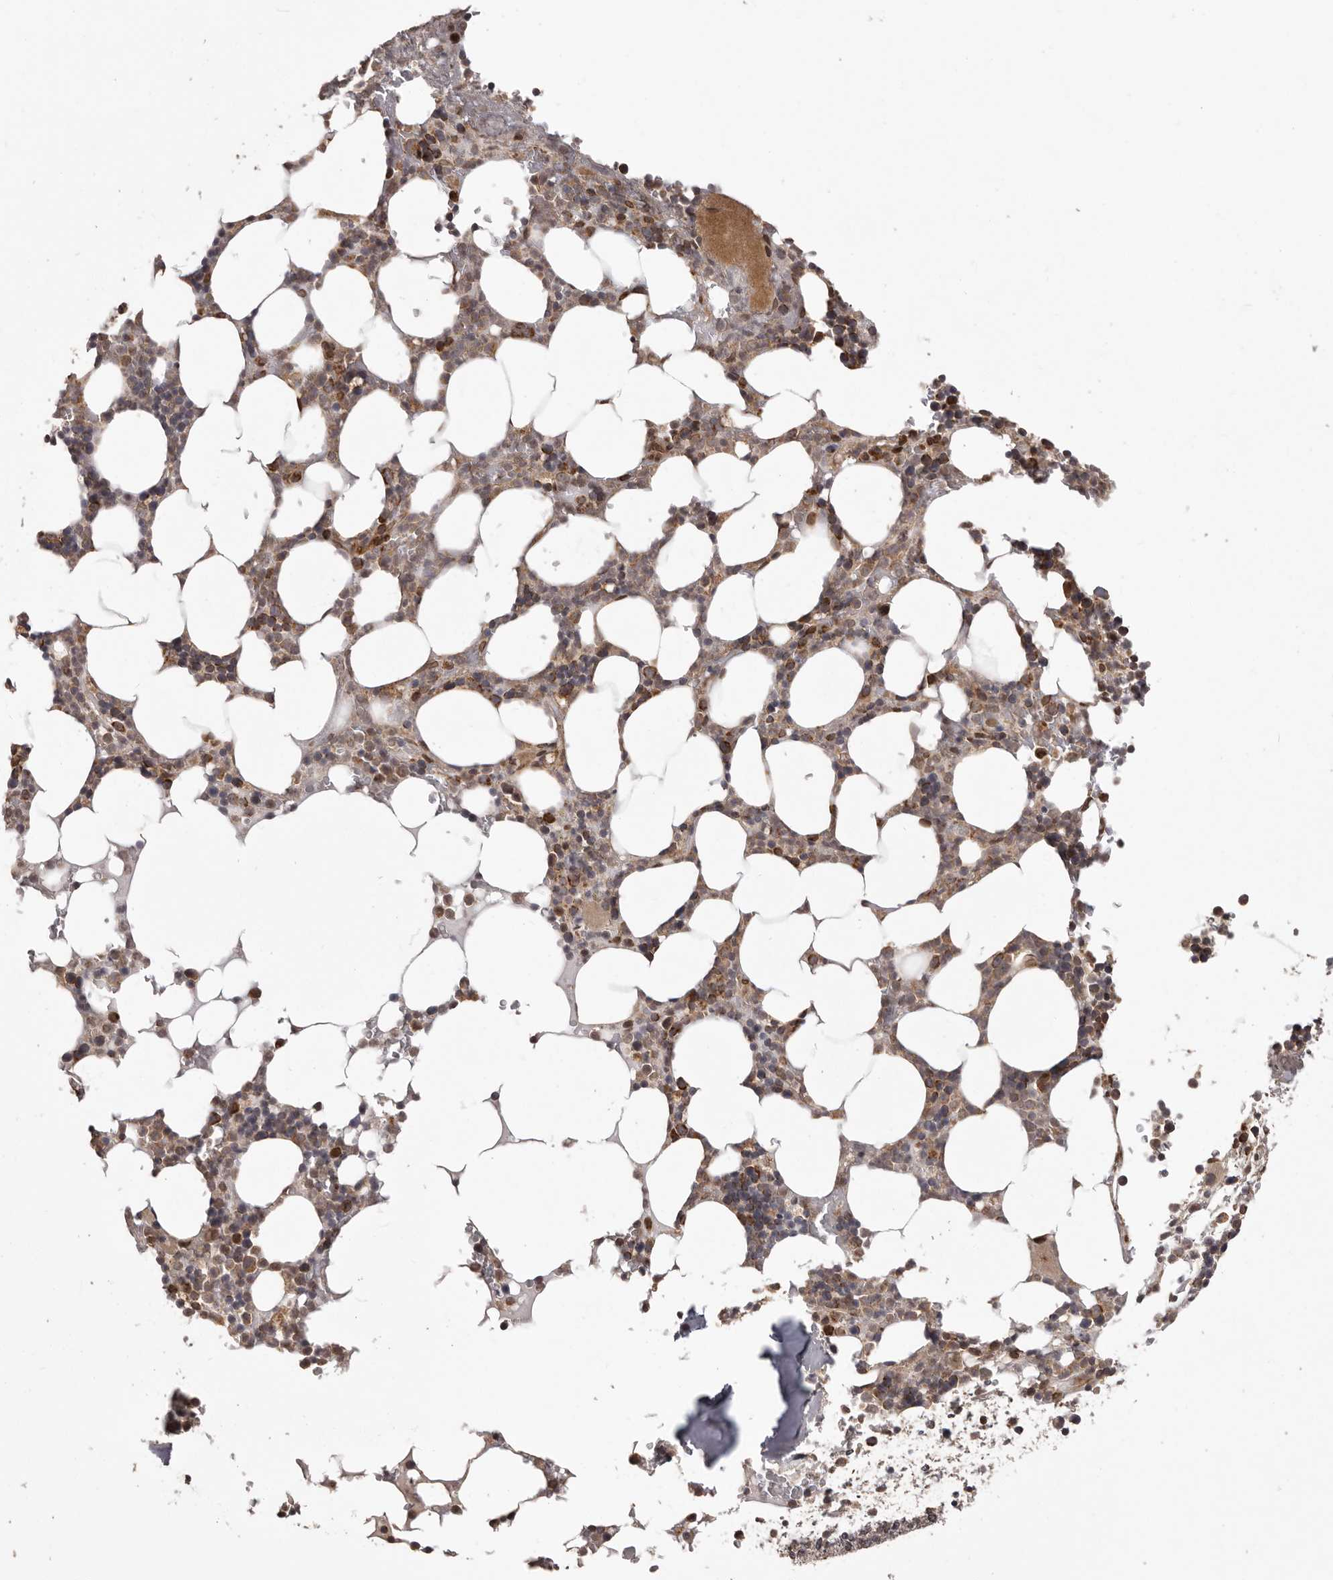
{"staining": {"intensity": "moderate", "quantity": ">75%", "location": "cytoplasmic/membranous"}, "tissue": "bone marrow", "cell_type": "Hematopoietic cells", "image_type": "normal", "snomed": [{"axis": "morphology", "description": "Normal tissue, NOS"}, {"axis": "topography", "description": "Bone marrow"}], "caption": "IHC (DAB (3,3'-diaminobenzidine)) staining of benign human bone marrow exhibits moderate cytoplasmic/membranous protein expression in about >75% of hematopoietic cells. Using DAB (brown) and hematoxylin (blue) stains, captured at high magnification using brightfield microscopy.", "gene": "CHRM2", "patient": {"sex": "male", "age": 58}}